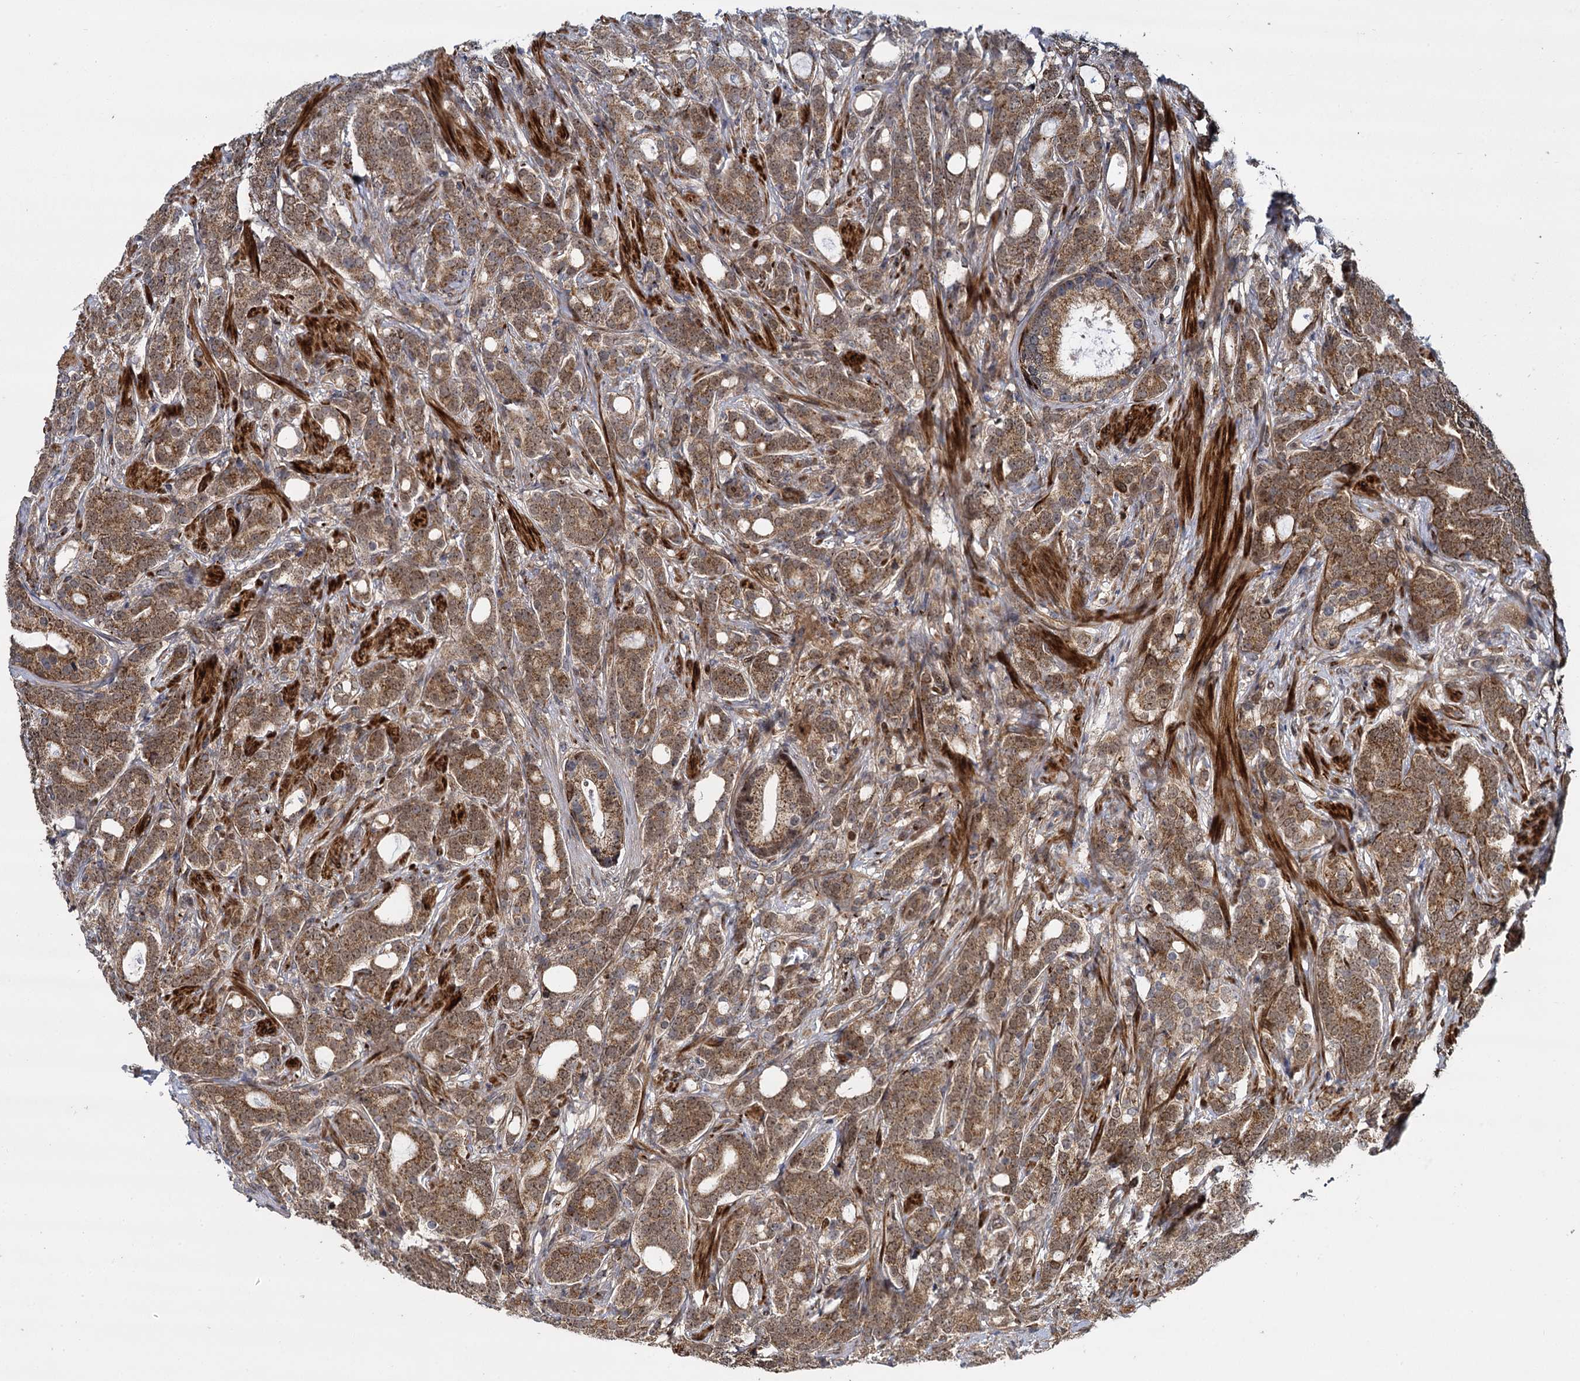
{"staining": {"intensity": "moderate", "quantity": ">75%", "location": "cytoplasmic/membranous"}, "tissue": "prostate cancer", "cell_type": "Tumor cells", "image_type": "cancer", "snomed": [{"axis": "morphology", "description": "Adenocarcinoma, Low grade"}, {"axis": "topography", "description": "Prostate"}], "caption": "Immunohistochemistry micrograph of neoplastic tissue: human prostate cancer stained using immunohistochemistry exhibits medium levels of moderate protein expression localized specifically in the cytoplasmic/membranous of tumor cells, appearing as a cytoplasmic/membranous brown color.", "gene": "GAL3ST4", "patient": {"sex": "male", "age": 71}}